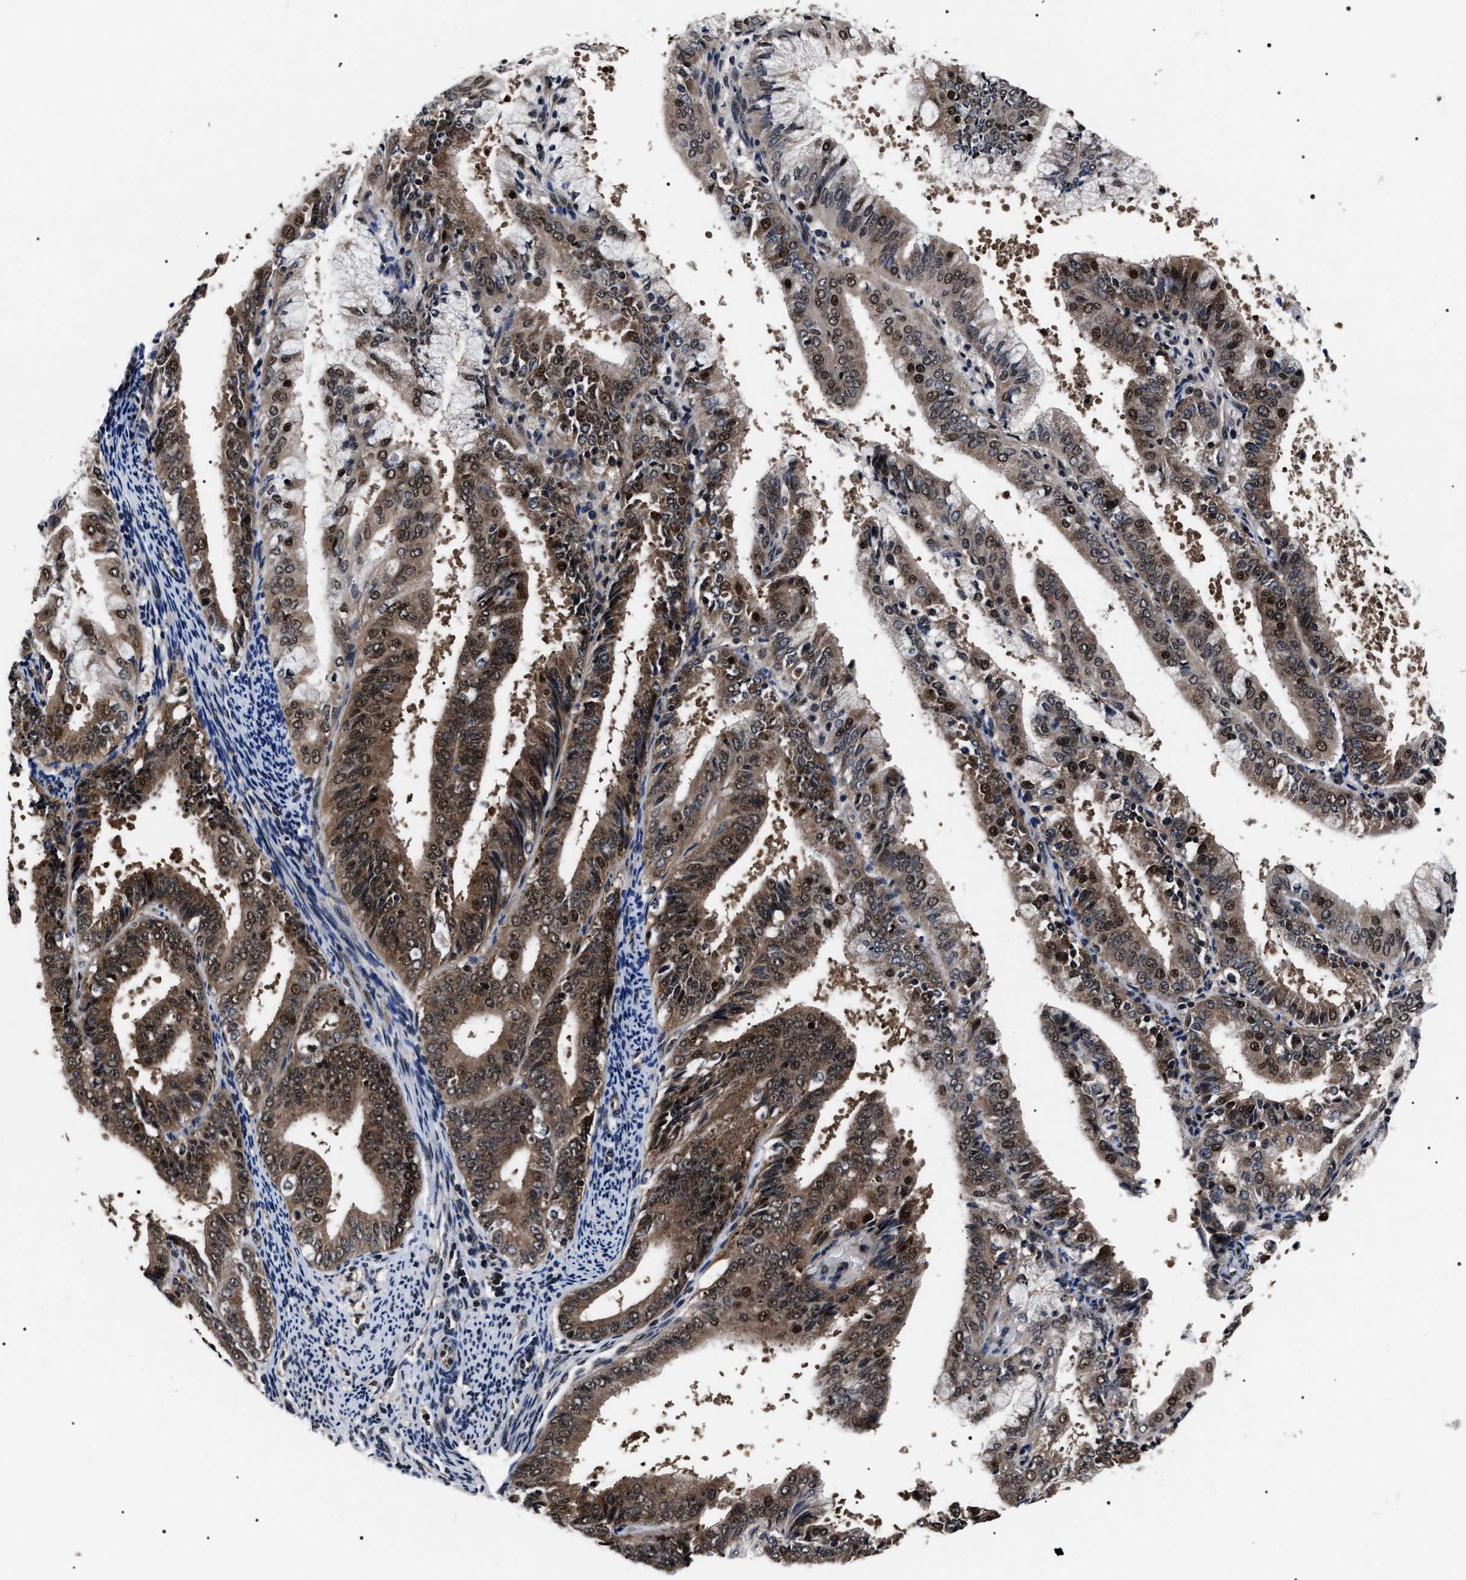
{"staining": {"intensity": "moderate", "quantity": ">75%", "location": "cytoplasmic/membranous,nuclear"}, "tissue": "endometrial cancer", "cell_type": "Tumor cells", "image_type": "cancer", "snomed": [{"axis": "morphology", "description": "Adenocarcinoma, NOS"}, {"axis": "topography", "description": "Endometrium"}], "caption": "IHC photomicrograph of human endometrial cancer (adenocarcinoma) stained for a protein (brown), which shows medium levels of moderate cytoplasmic/membranous and nuclear staining in about >75% of tumor cells.", "gene": "CSNK2A1", "patient": {"sex": "female", "age": 63}}